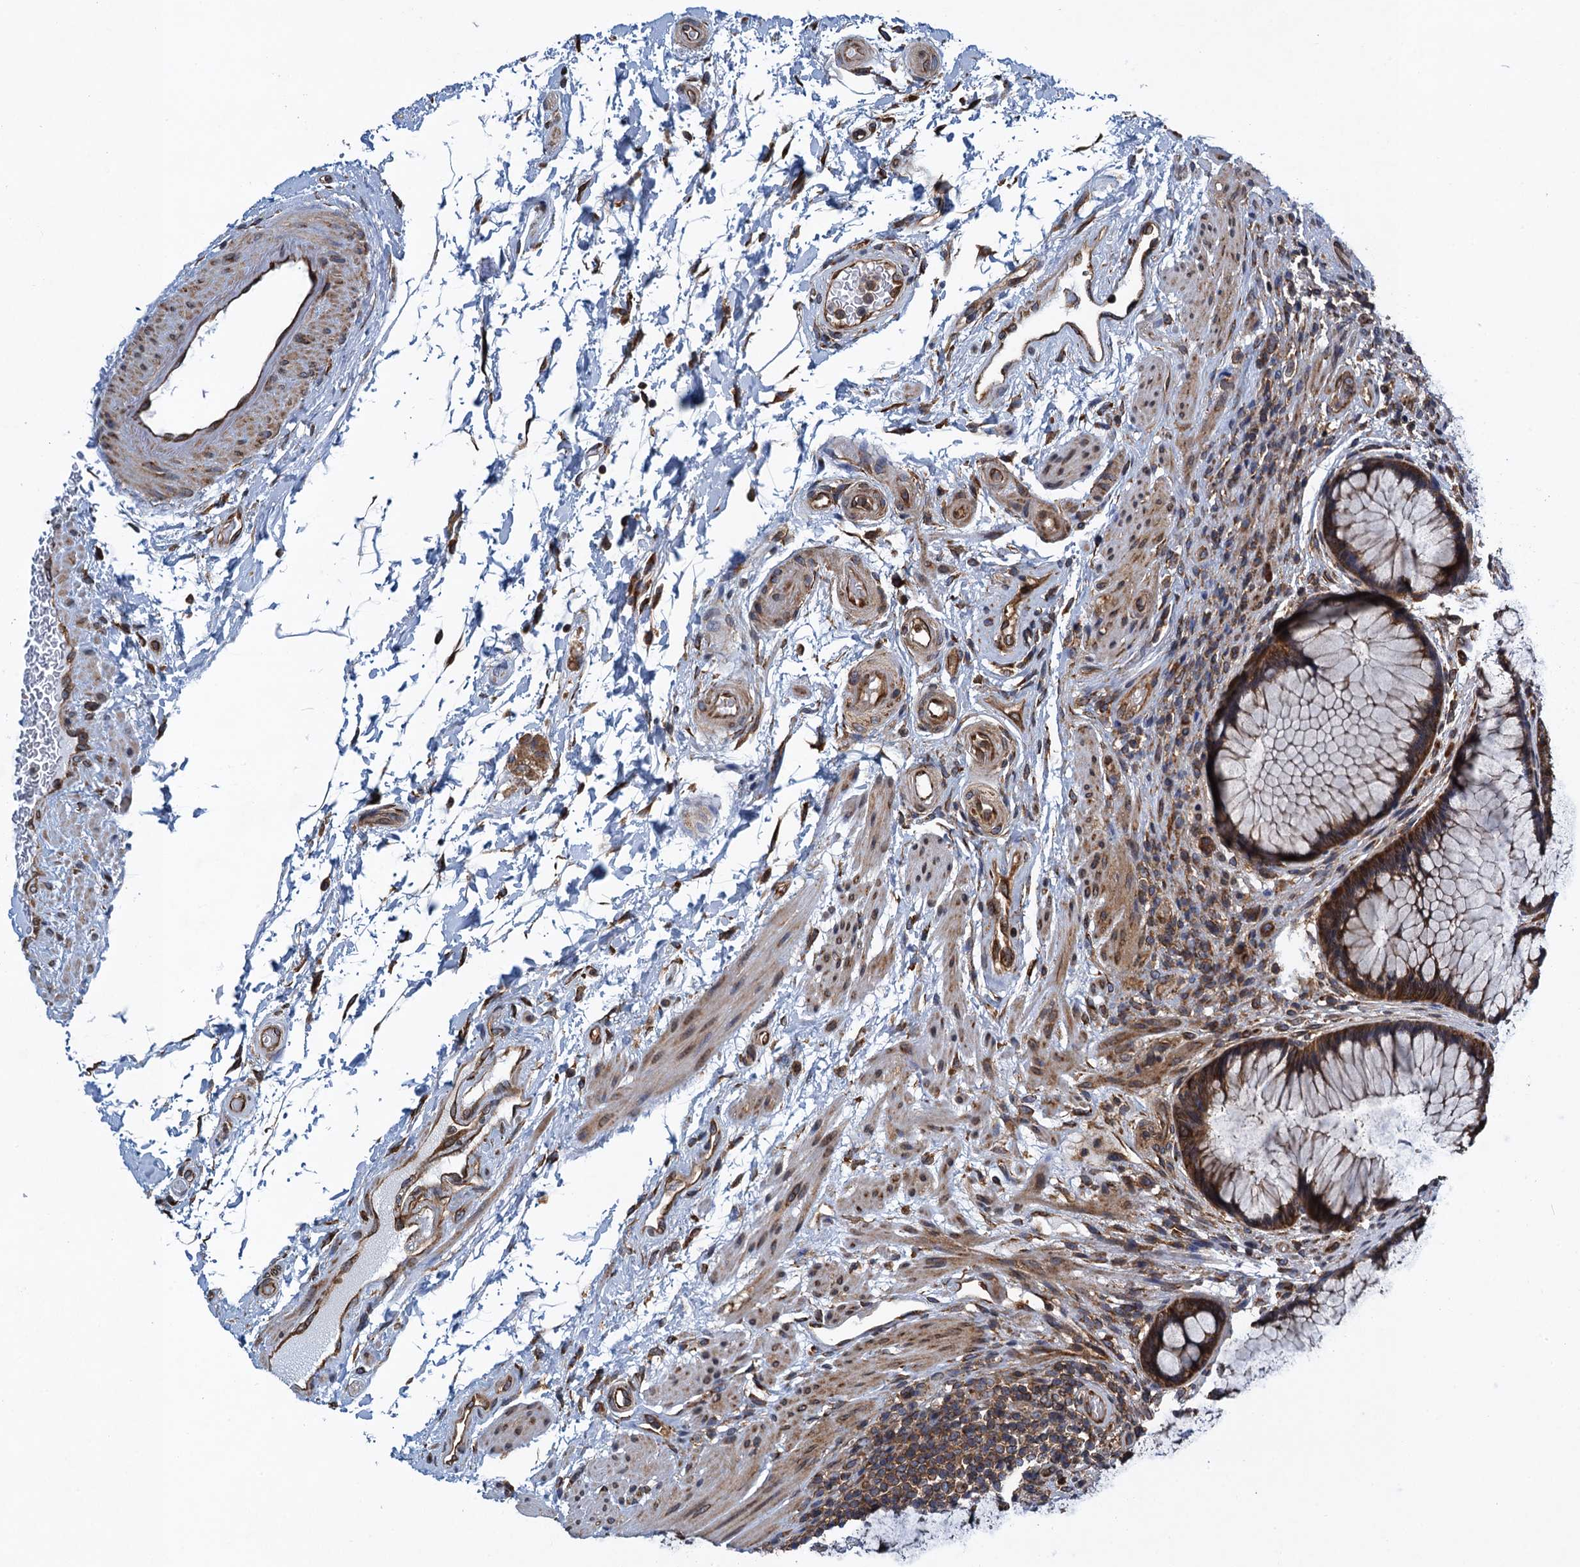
{"staining": {"intensity": "strong", "quantity": ">75%", "location": "cytoplasmic/membranous"}, "tissue": "rectum", "cell_type": "Glandular cells", "image_type": "normal", "snomed": [{"axis": "morphology", "description": "Normal tissue, NOS"}, {"axis": "topography", "description": "Rectum"}], "caption": "Protein expression analysis of normal human rectum reveals strong cytoplasmic/membranous expression in about >75% of glandular cells. The protein is stained brown, and the nuclei are stained in blue (DAB IHC with brightfield microscopy, high magnification).", "gene": "MDM1", "patient": {"sex": "male", "age": 51}}